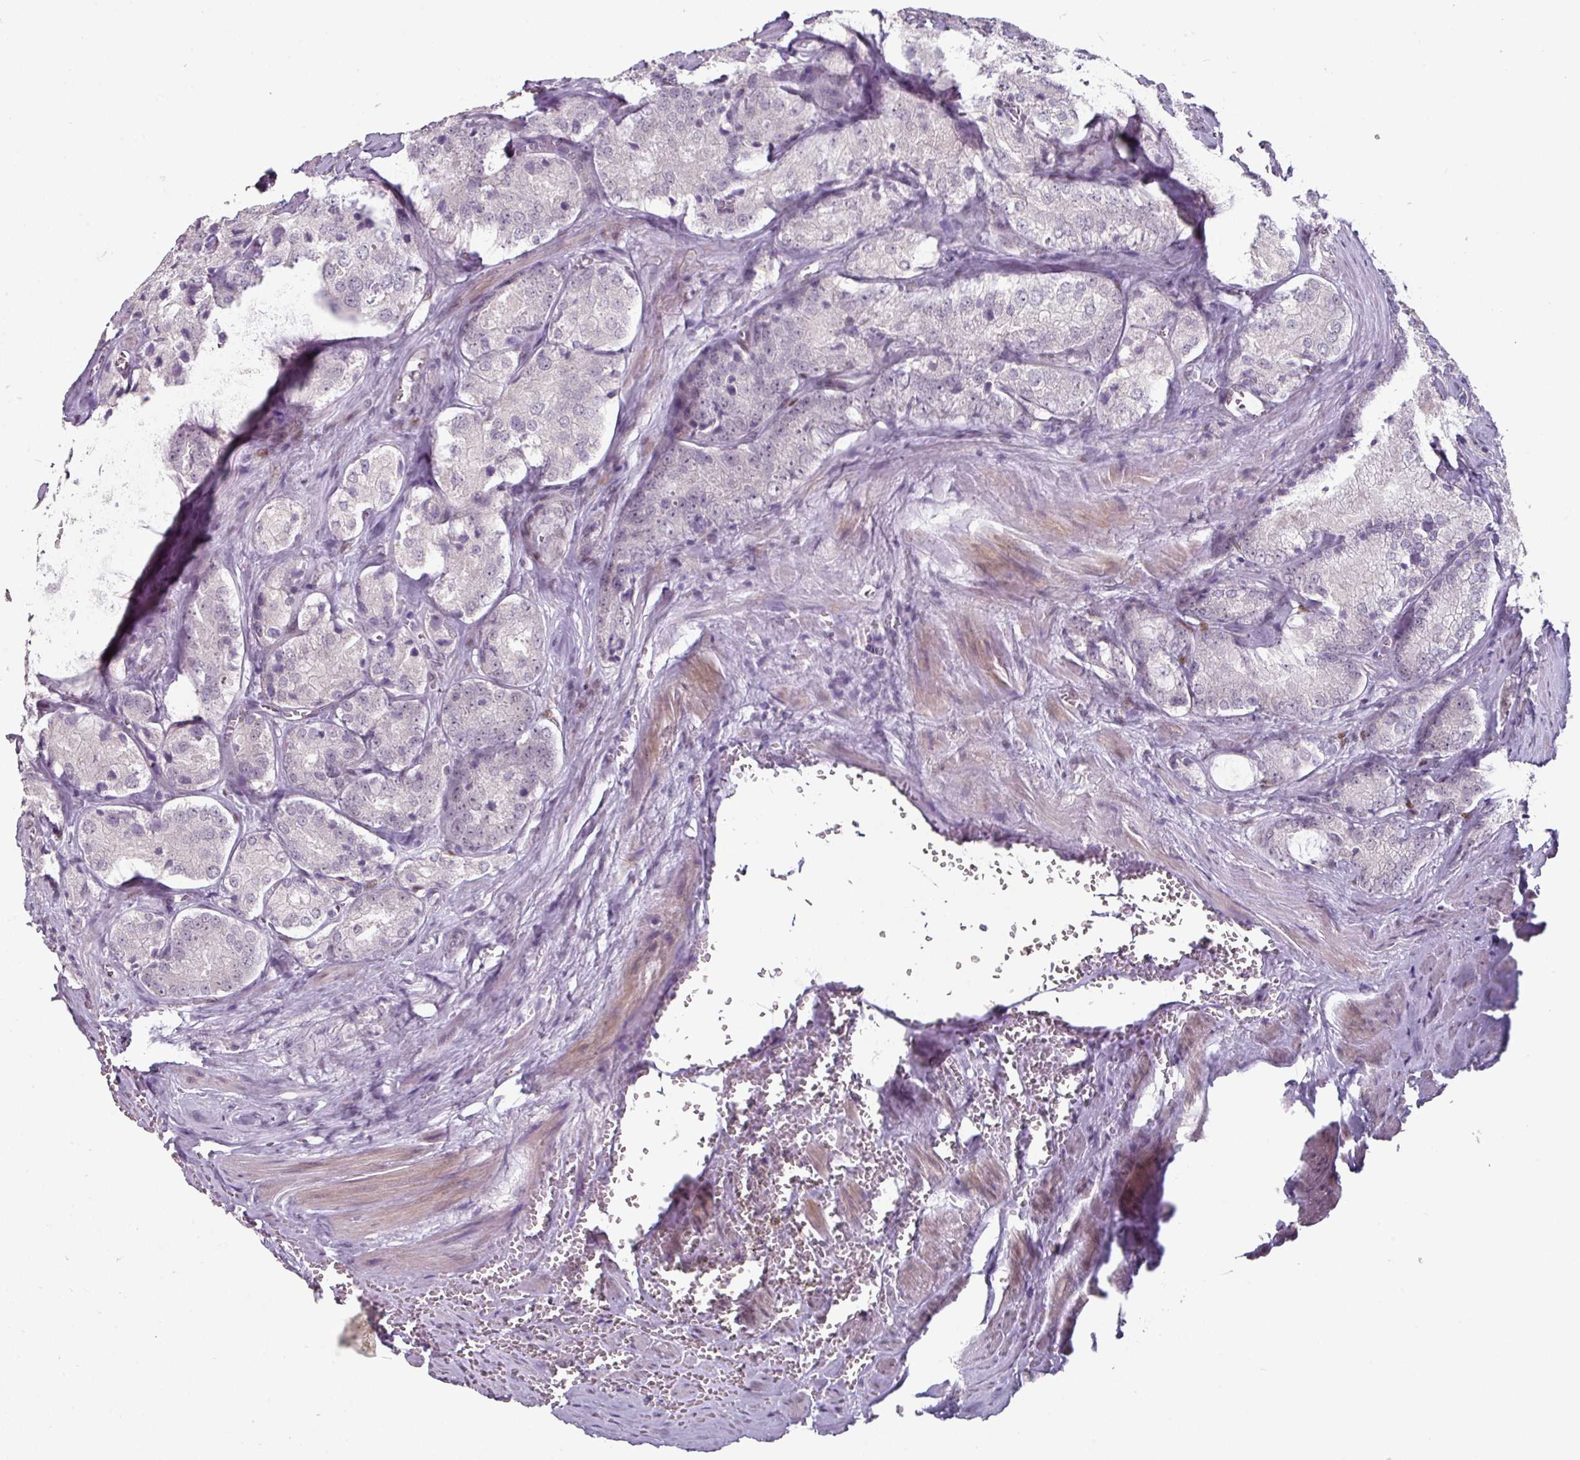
{"staining": {"intensity": "negative", "quantity": "none", "location": "none"}, "tissue": "prostate cancer", "cell_type": "Tumor cells", "image_type": "cancer", "snomed": [{"axis": "morphology", "description": "Adenocarcinoma, Low grade"}, {"axis": "topography", "description": "Prostate"}], "caption": "Micrograph shows no significant protein expression in tumor cells of prostate cancer (adenocarcinoma (low-grade)).", "gene": "ELK1", "patient": {"sex": "male", "age": 68}}